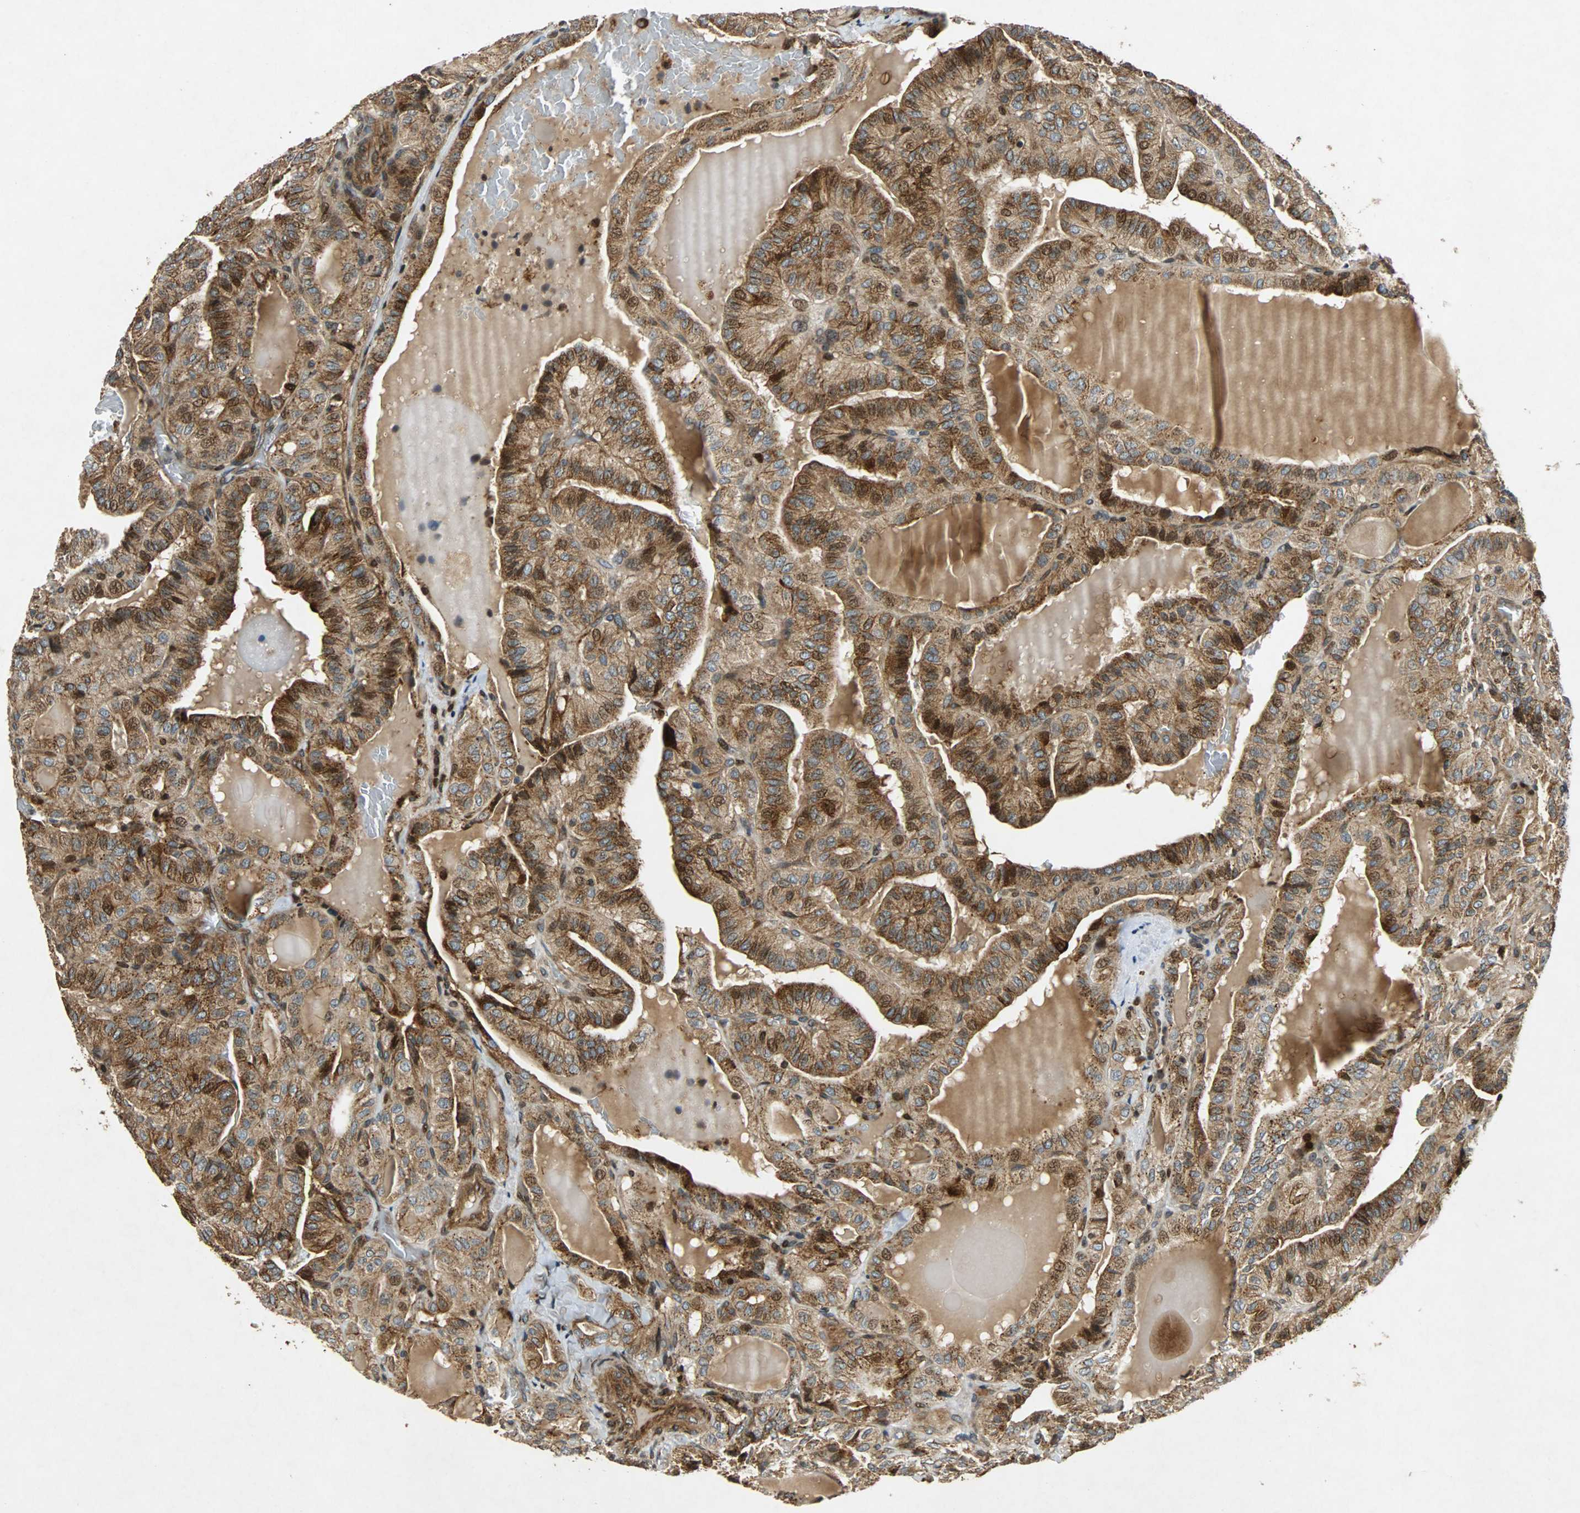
{"staining": {"intensity": "strong", "quantity": ">75%", "location": "cytoplasmic/membranous"}, "tissue": "thyroid cancer", "cell_type": "Tumor cells", "image_type": "cancer", "snomed": [{"axis": "morphology", "description": "Papillary adenocarcinoma, NOS"}, {"axis": "topography", "description": "Thyroid gland"}], "caption": "The micrograph reveals immunohistochemical staining of thyroid papillary adenocarcinoma. There is strong cytoplasmic/membranous positivity is present in approximately >75% of tumor cells.", "gene": "TUBA4A", "patient": {"sex": "male", "age": 77}}